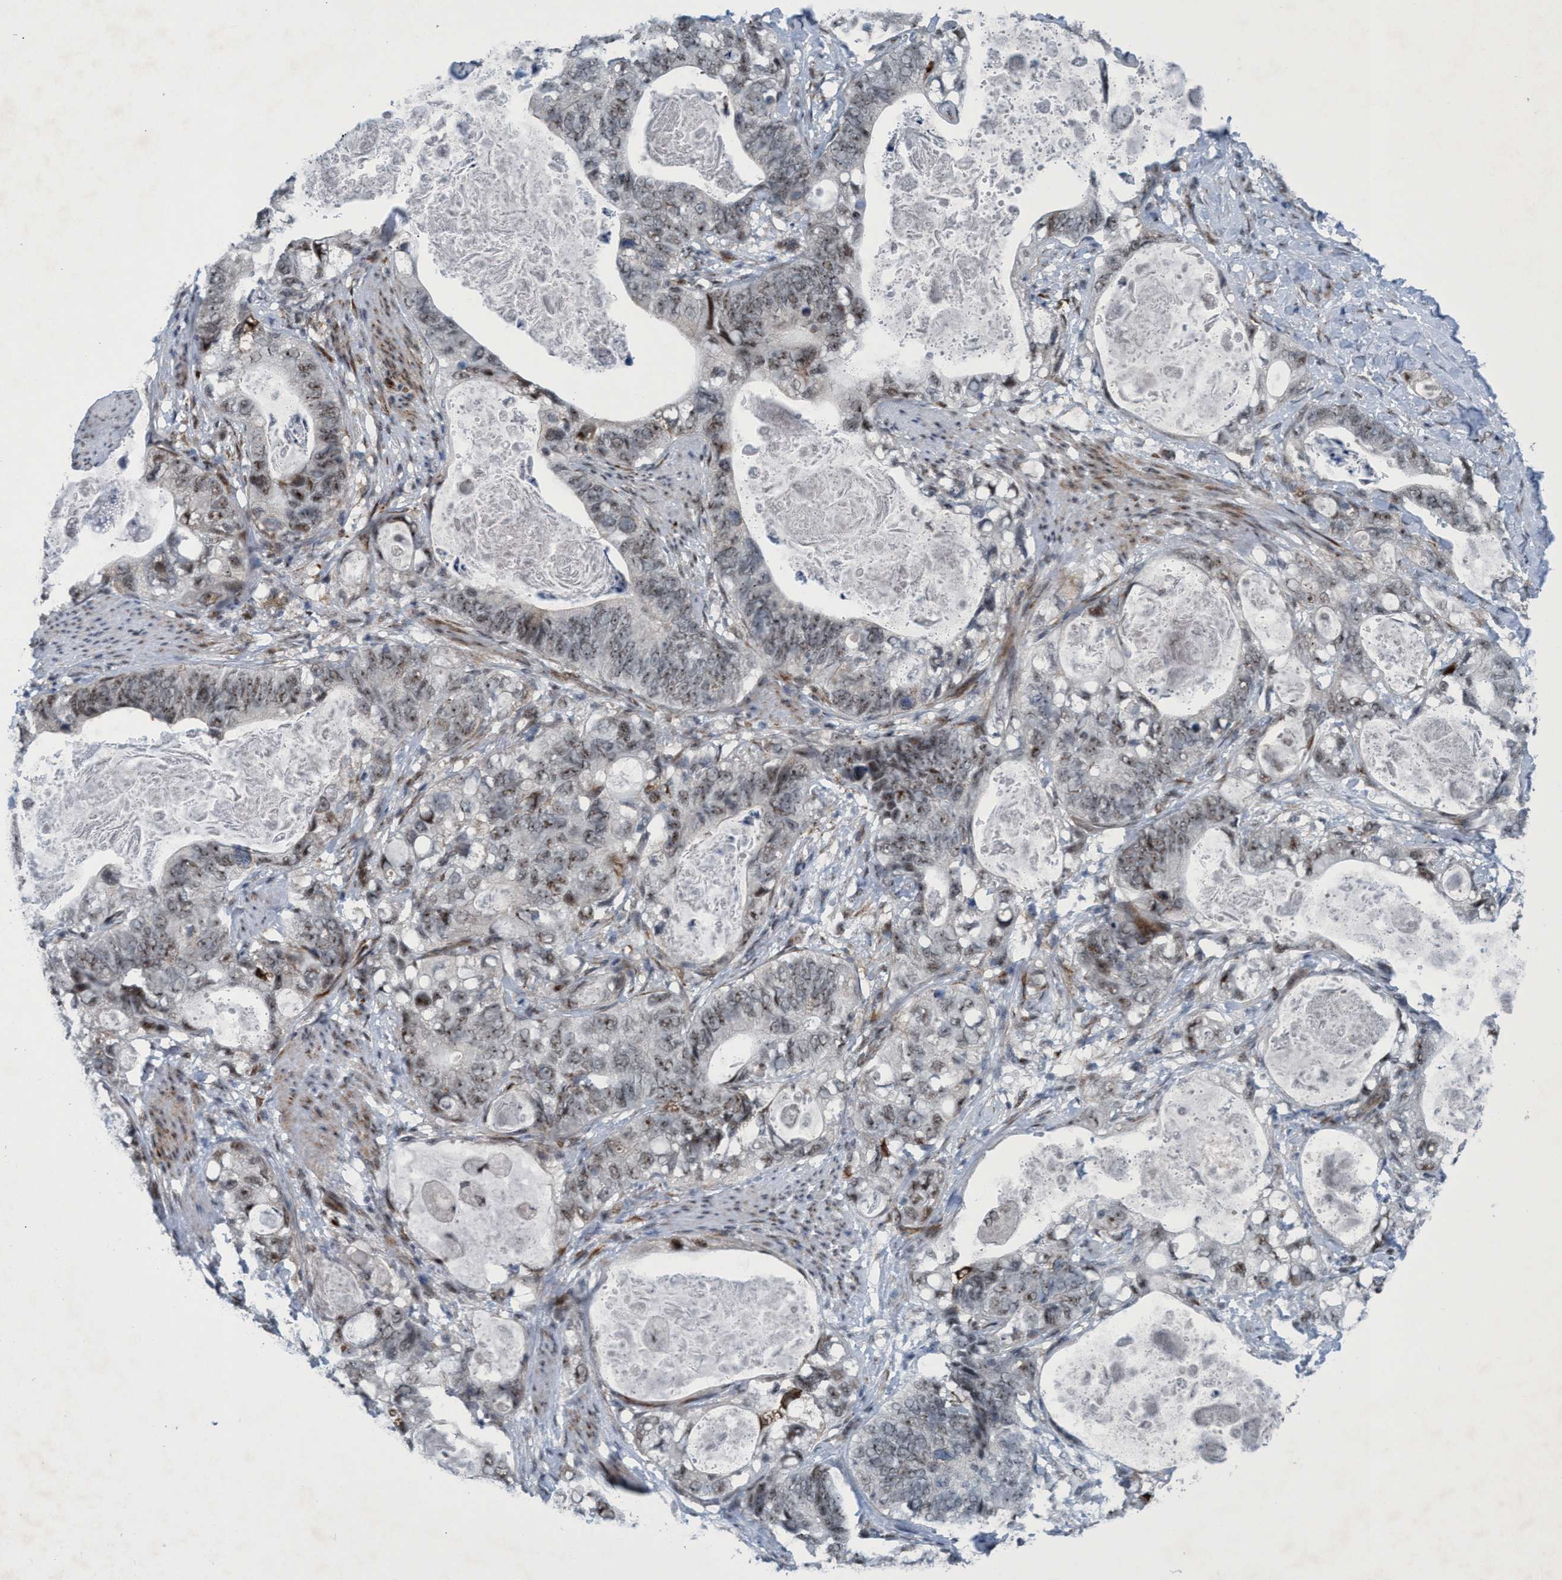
{"staining": {"intensity": "weak", "quantity": ">75%", "location": "nuclear"}, "tissue": "stomach cancer", "cell_type": "Tumor cells", "image_type": "cancer", "snomed": [{"axis": "morphology", "description": "Normal tissue, NOS"}, {"axis": "morphology", "description": "Adenocarcinoma, NOS"}, {"axis": "topography", "description": "Stomach"}], "caption": "There is low levels of weak nuclear positivity in tumor cells of adenocarcinoma (stomach), as demonstrated by immunohistochemical staining (brown color).", "gene": "CWC27", "patient": {"sex": "female", "age": 89}}